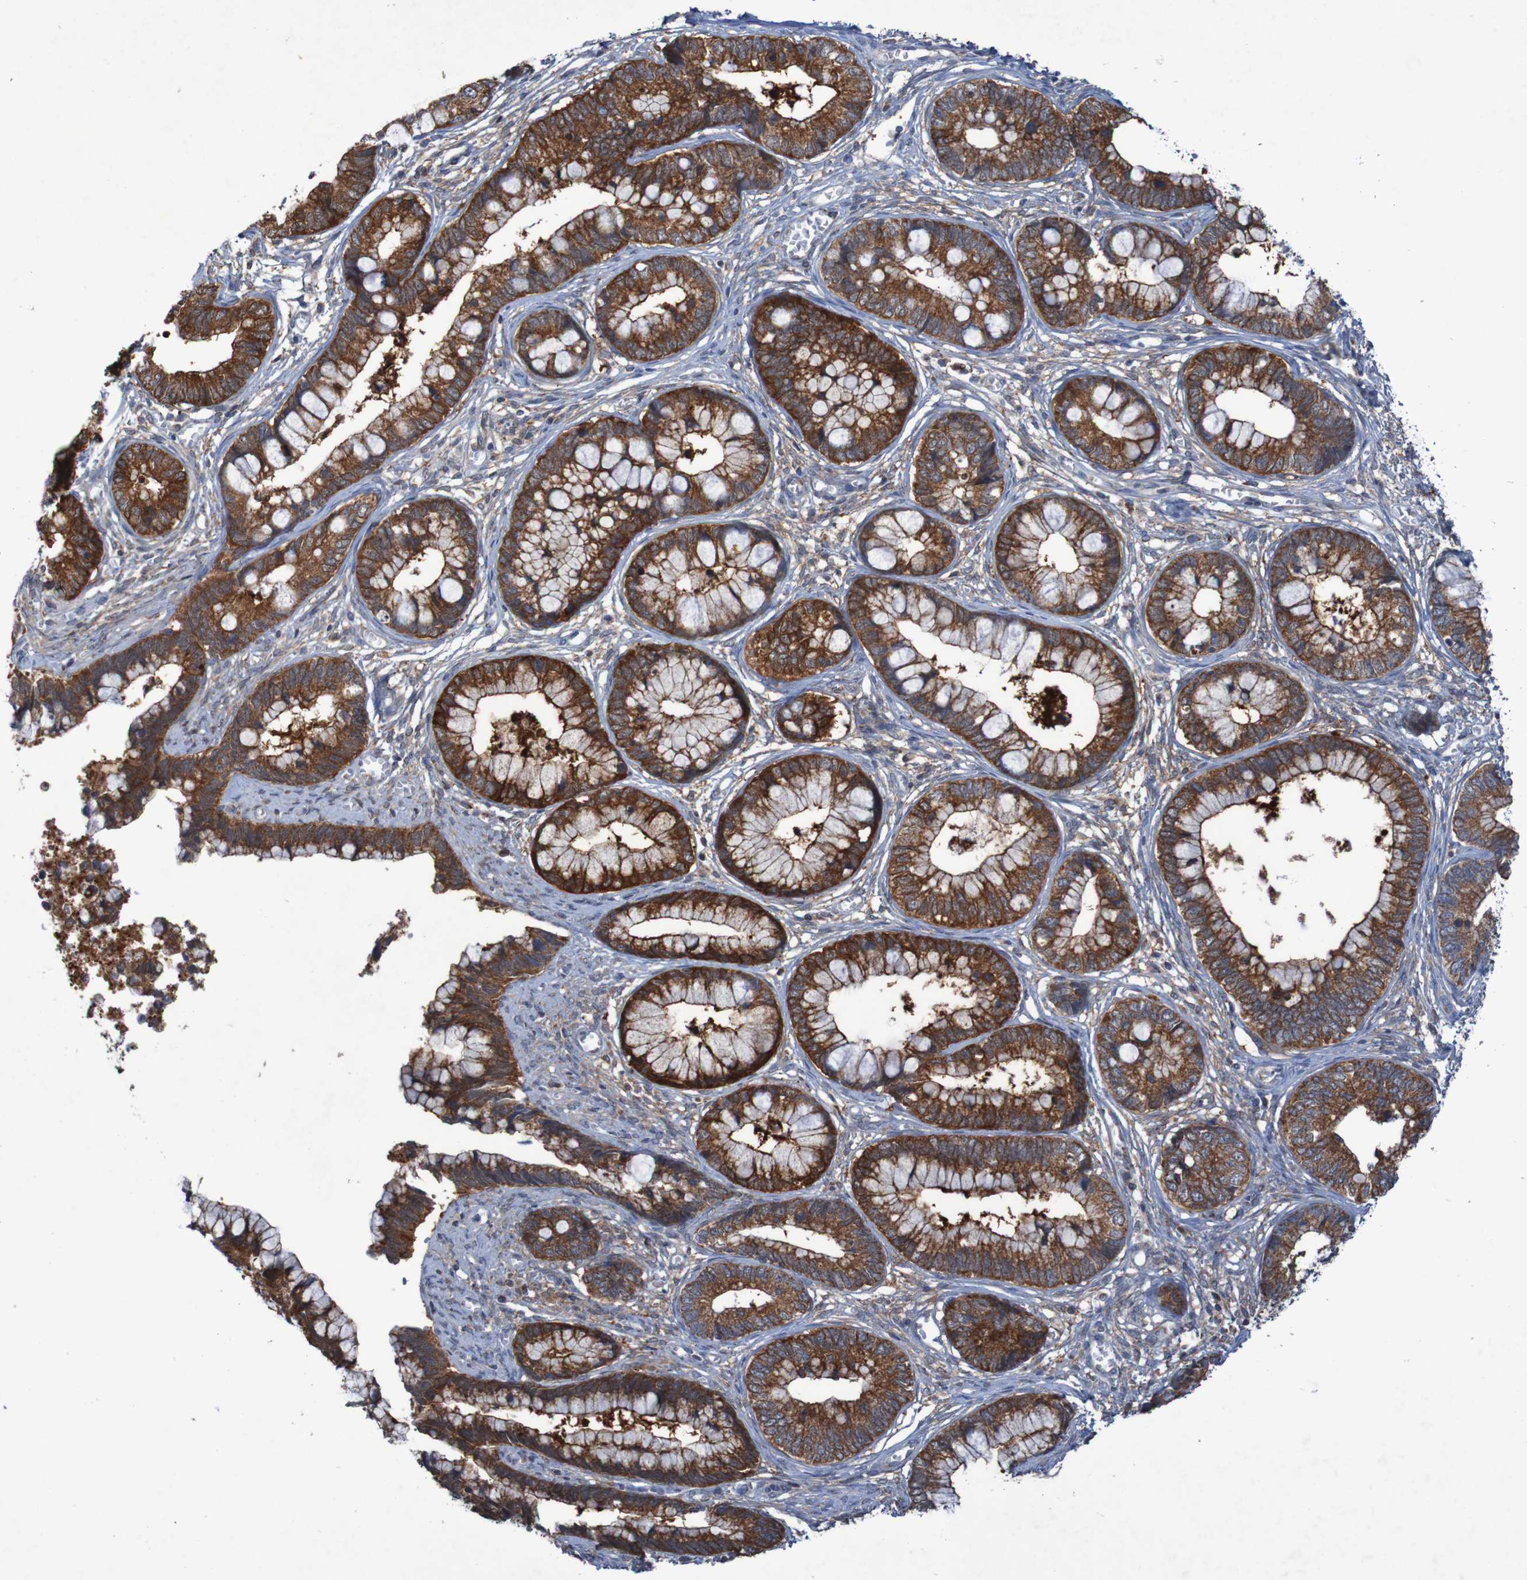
{"staining": {"intensity": "strong", "quantity": ">75%", "location": "cytoplasmic/membranous"}, "tissue": "cervical cancer", "cell_type": "Tumor cells", "image_type": "cancer", "snomed": [{"axis": "morphology", "description": "Adenocarcinoma, NOS"}, {"axis": "topography", "description": "Cervix"}], "caption": "Adenocarcinoma (cervical) stained with immunohistochemistry (IHC) displays strong cytoplasmic/membranous staining in about >75% of tumor cells. Immunohistochemistry stains the protein in brown and the nuclei are stained blue.", "gene": "CCDC51", "patient": {"sex": "female", "age": 44}}